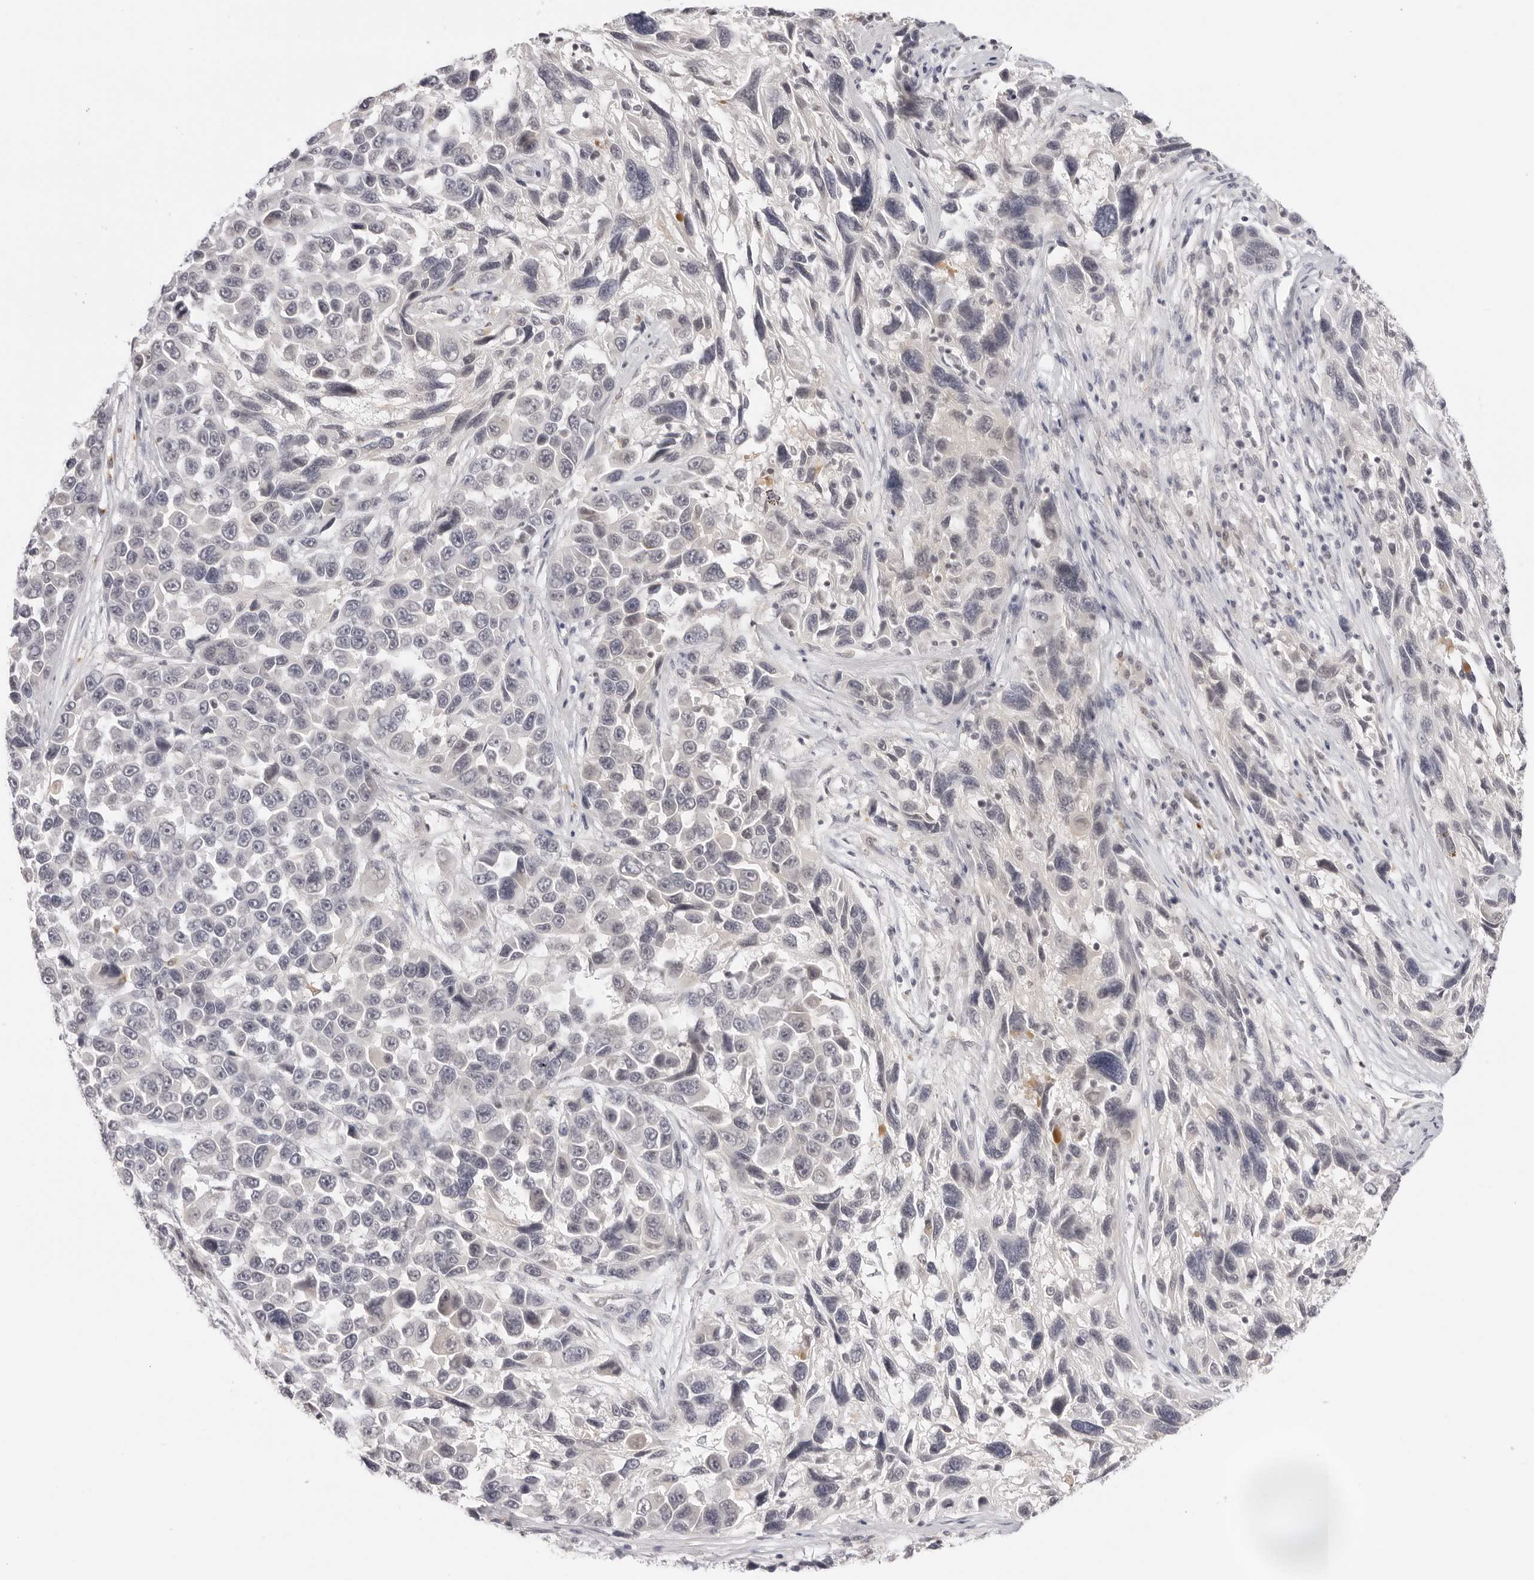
{"staining": {"intensity": "negative", "quantity": "none", "location": "none"}, "tissue": "melanoma", "cell_type": "Tumor cells", "image_type": "cancer", "snomed": [{"axis": "morphology", "description": "Malignant melanoma, NOS"}, {"axis": "topography", "description": "Skin"}], "caption": "Malignant melanoma was stained to show a protein in brown. There is no significant positivity in tumor cells.", "gene": "STRADB", "patient": {"sex": "male", "age": 53}}